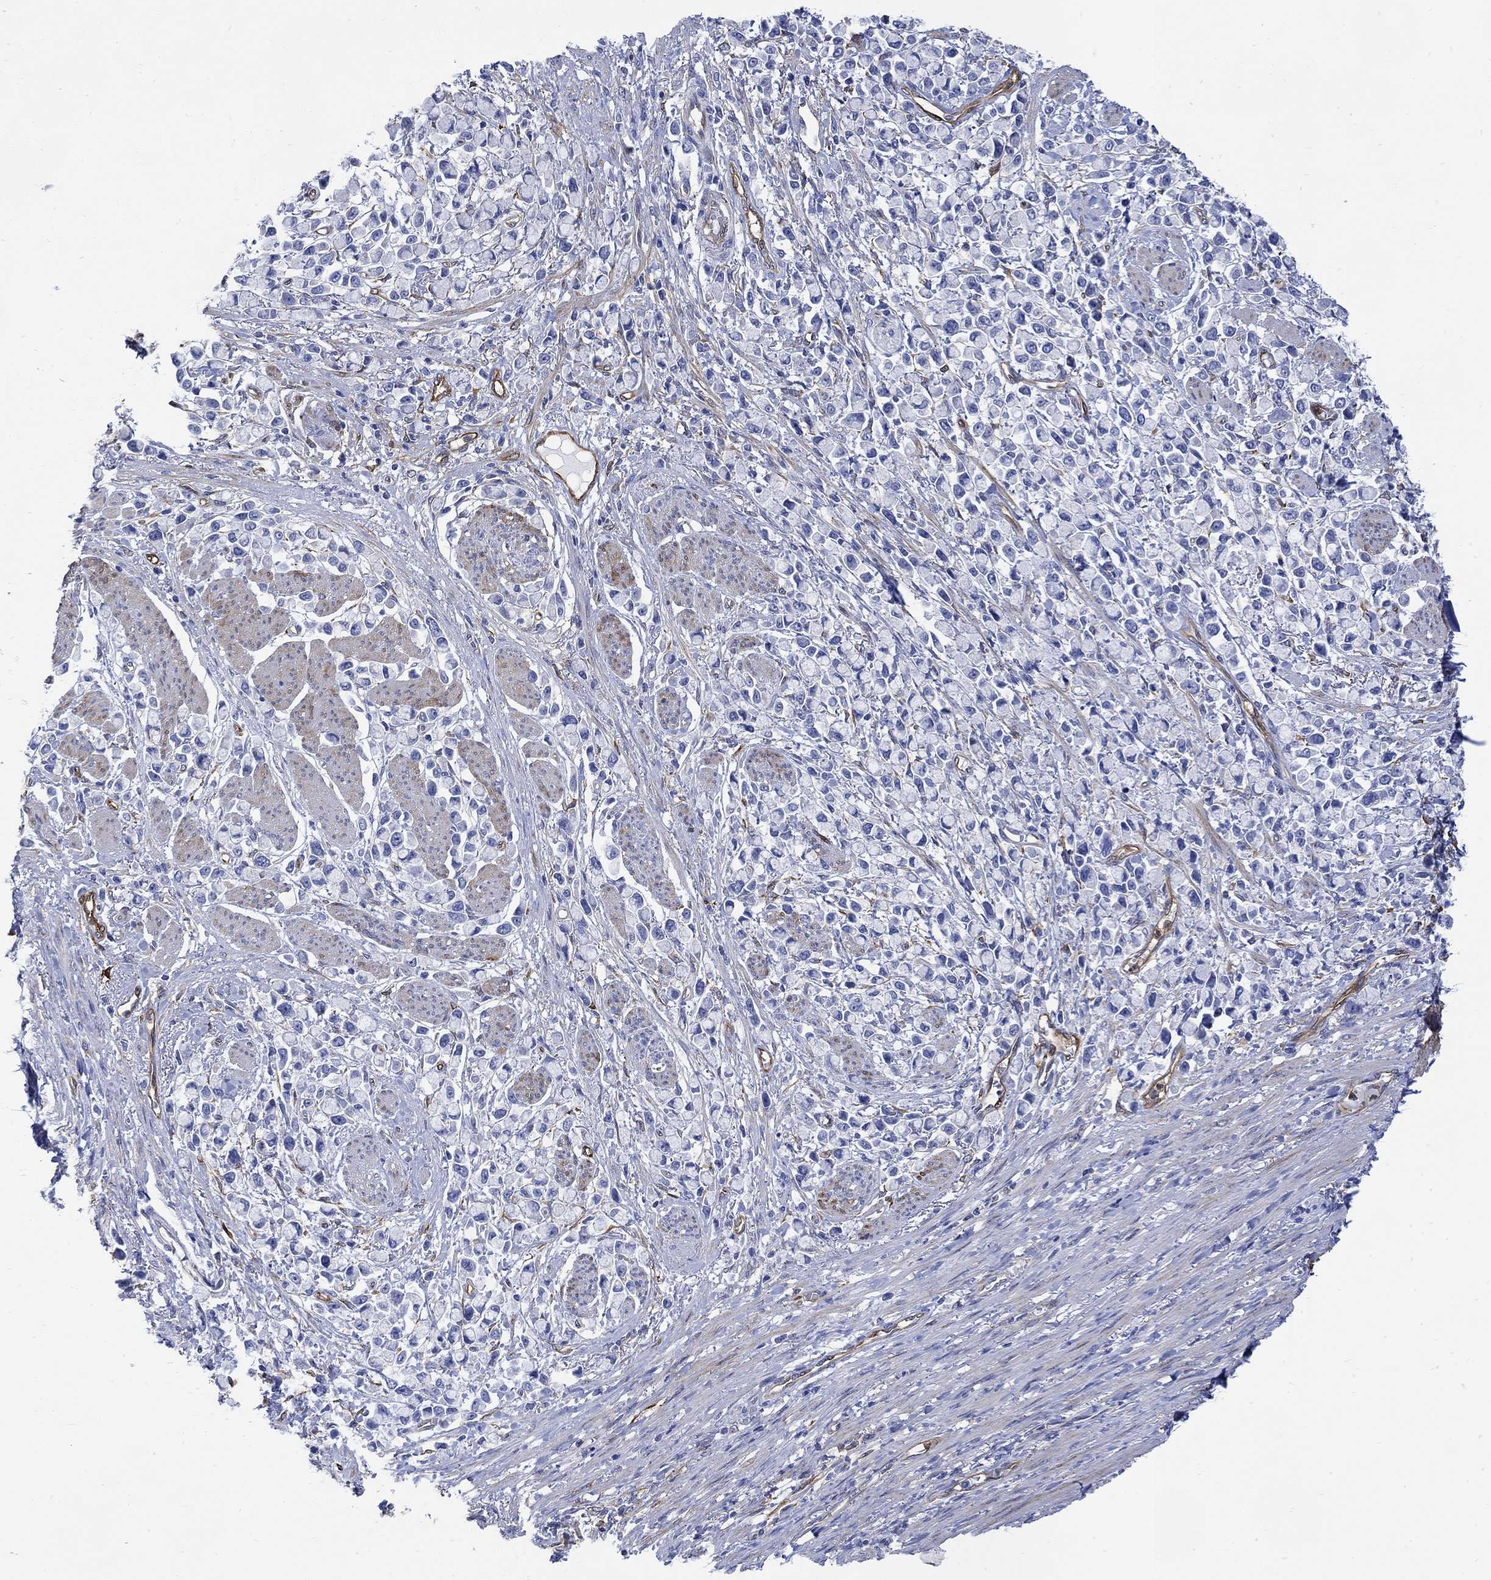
{"staining": {"intensity": "negative", "quantity": "none", "location": "none"}, "tissue": "stomach cancer", "cell_type": "Tumor cells", "image_type": "cancer", "snomed": [{"axis": "morphology", "description": "Adenocarcinoma, NOS"}, {"axis": "topography", "description": "Stomach"}], "caption": "A histopathology image of human adenocarcinoma (stomach) is negative for staining in tumor cells.", "gene": "TGM2", "patient": {"sex": "female", "age": 81}}